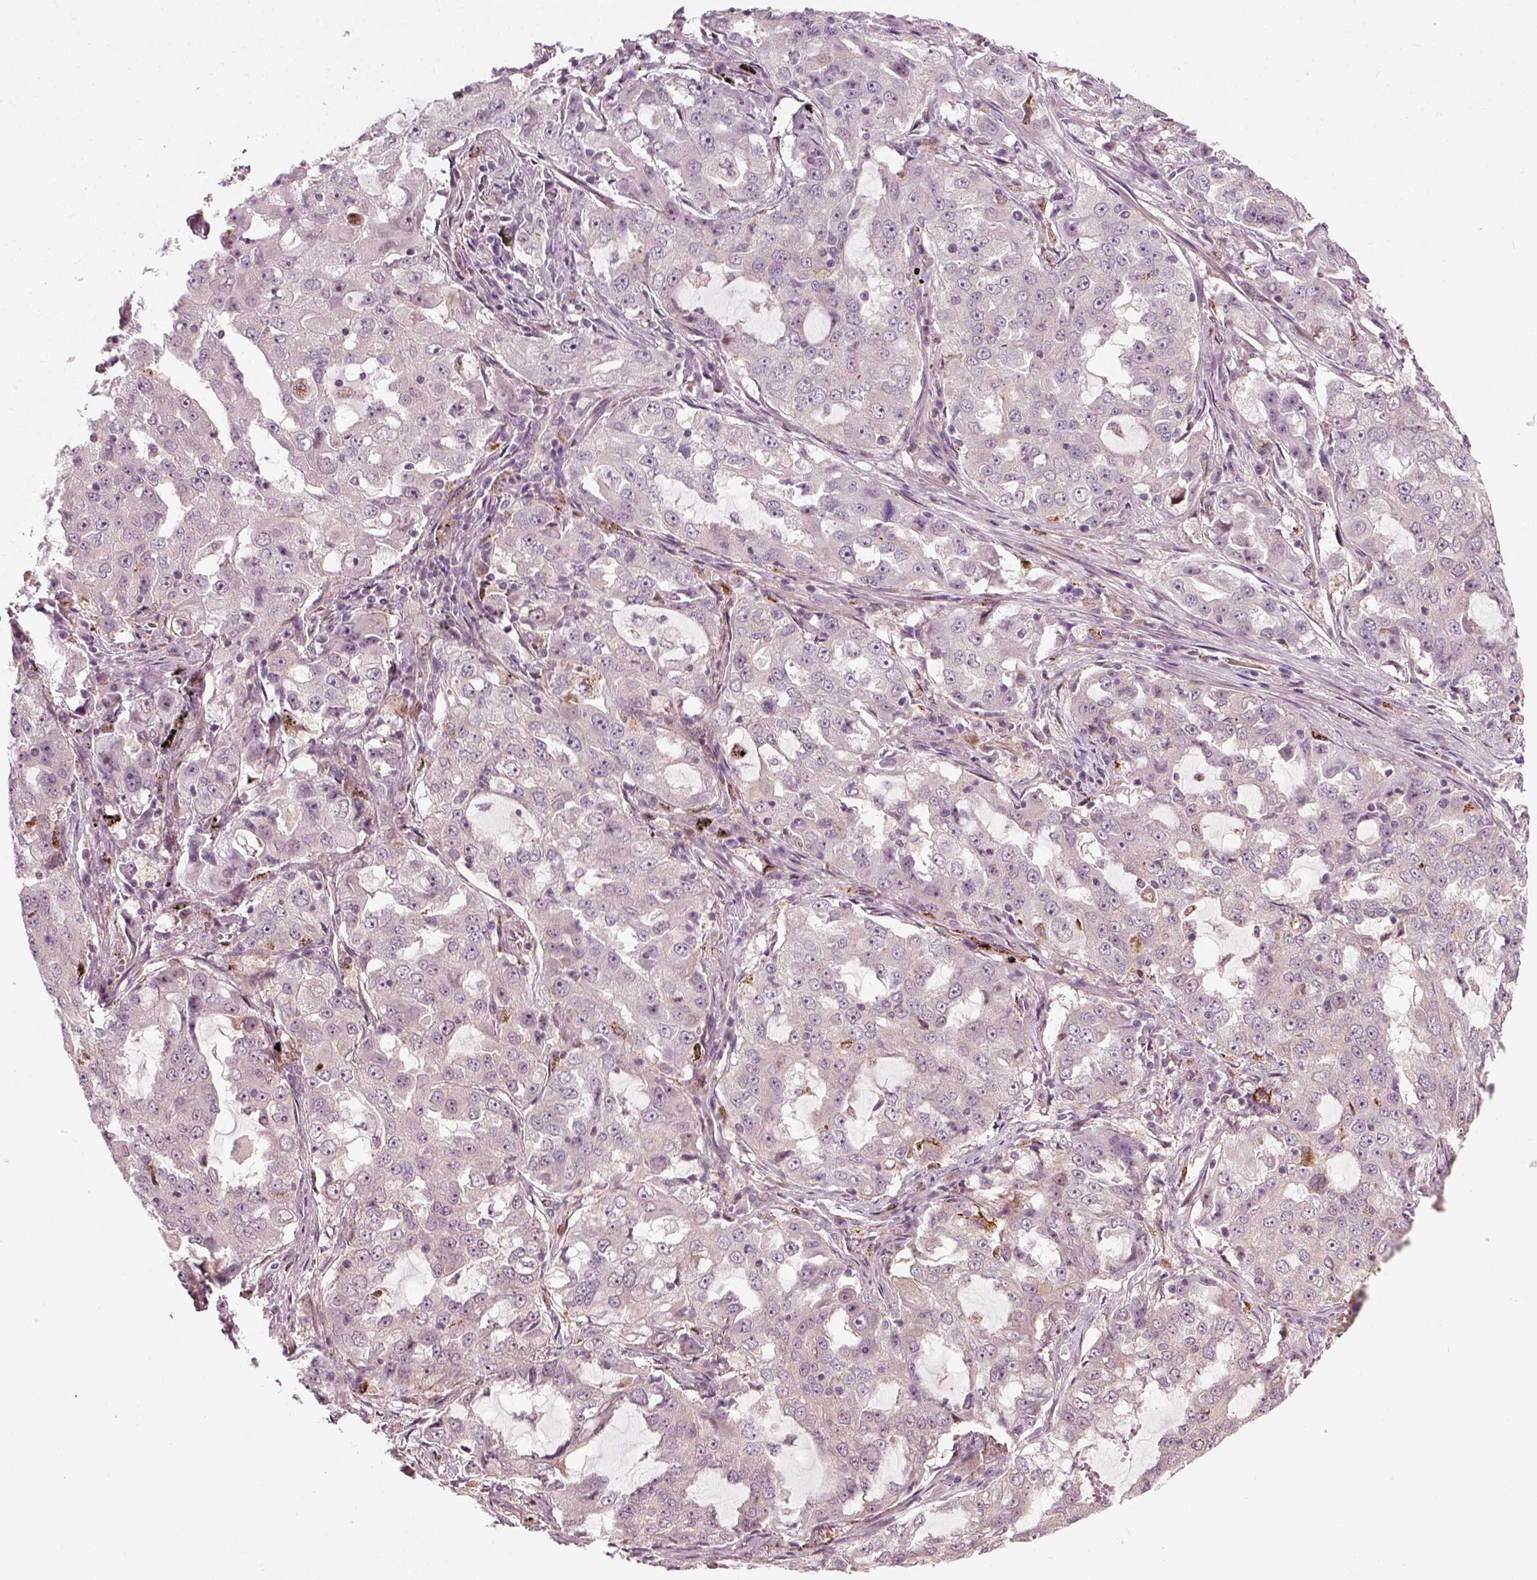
{"staining": {"intensity": "negative", "quantity": "none", "location": "none"}, "tissue": "lung cancer", "cell_type": "Tumor cells", "image_type": "cancer", "snomed": [{"axis": "morphology", "description": "Adenocarcinoma, NOS"}, {"axis": "topography", "description": "Lung"}], "caption": "Immunohistochemical staining of adenocarcinoma (lung) reveals no significant positivity in tumor cells.", "gene": "DNASE1L1", "patient": {"sex": "female", "age": 61}}